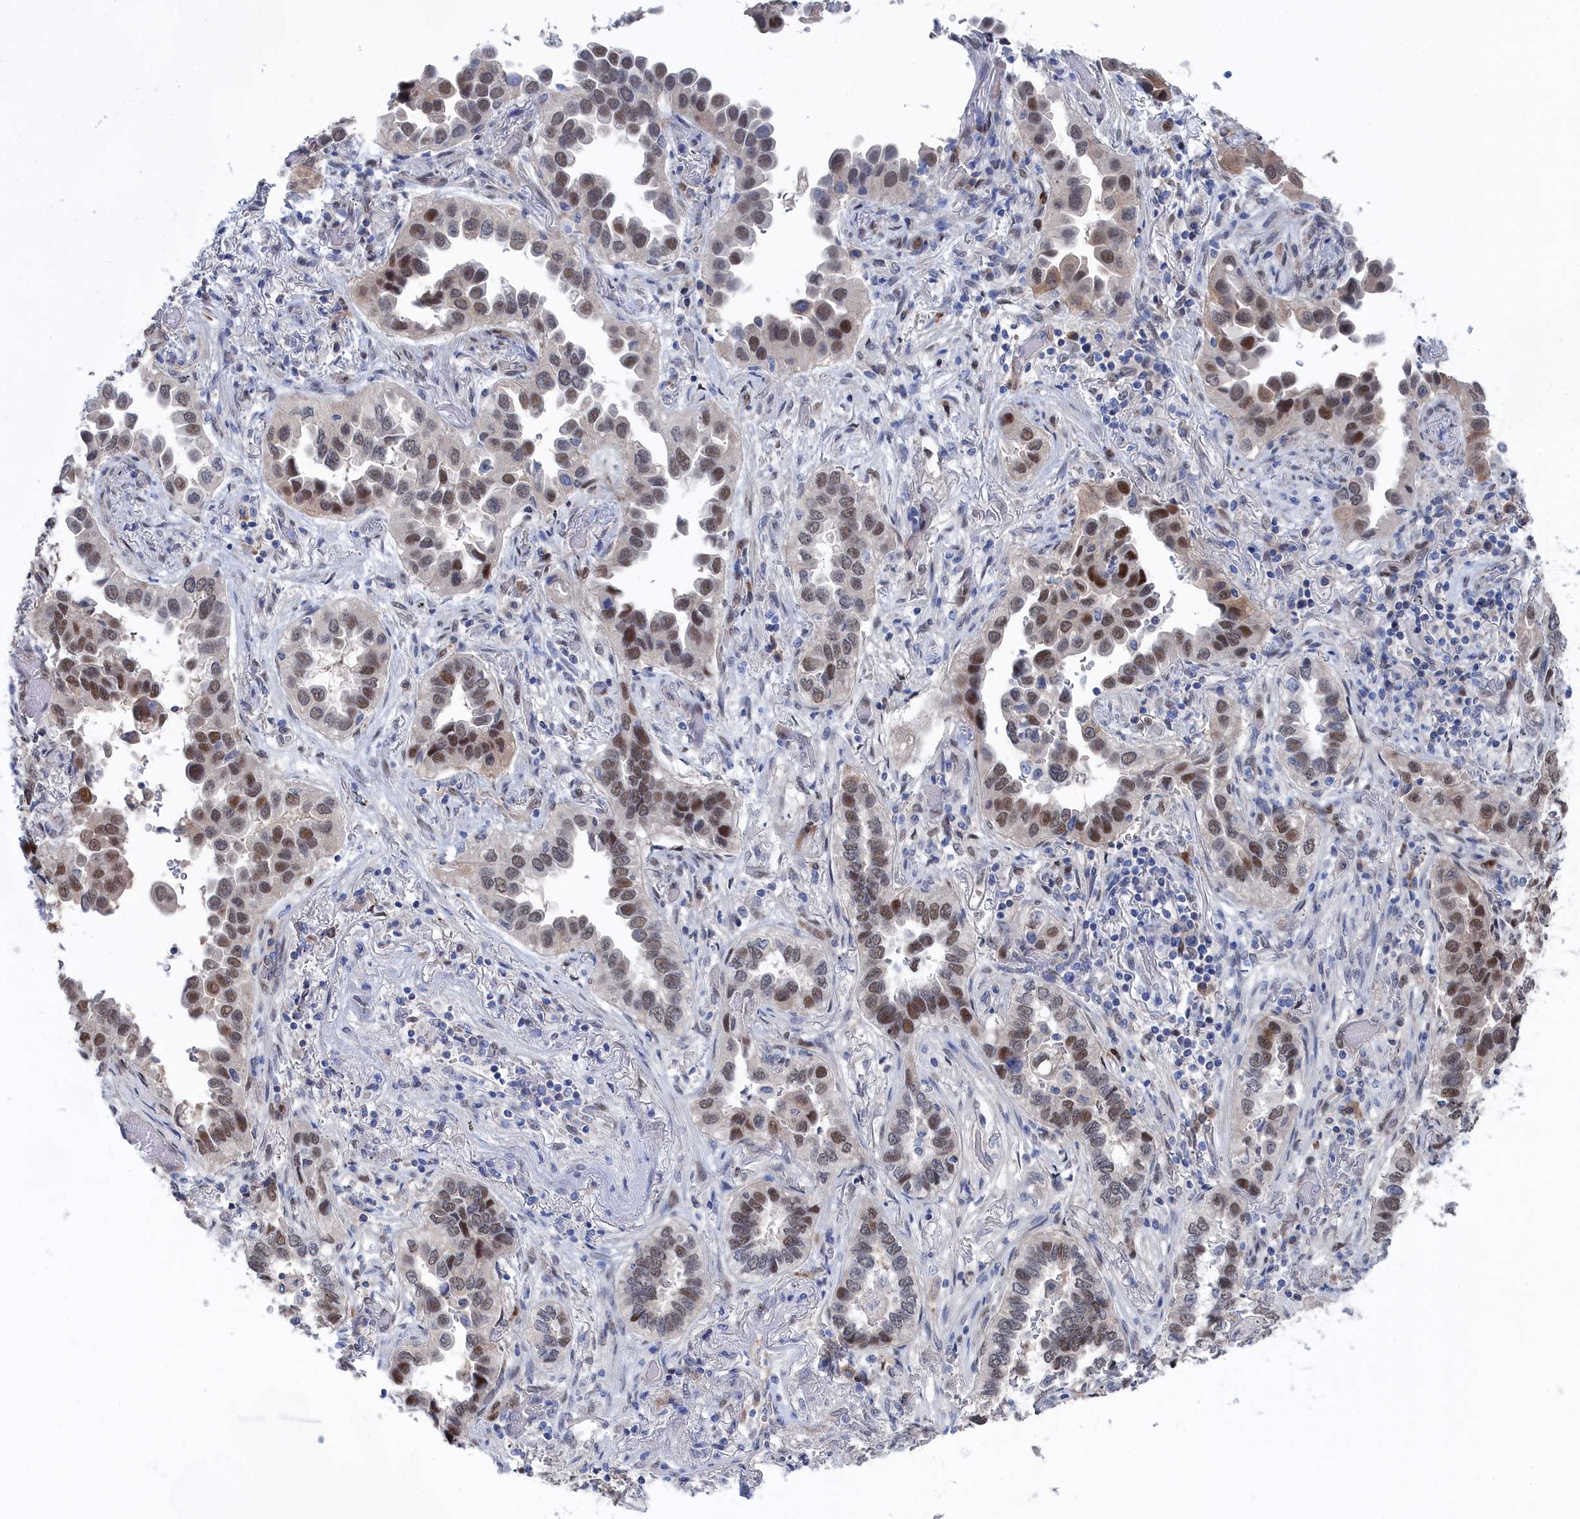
{"staining": {"intensity": "moderate", "quantity": "25%-75%", "location": "nuclear"}, "tissue": "lung cancer", "cell_type": "Tumor cells", "image_type": "cancer", "snomed": [{"axis": "morphology", "description": "Adenocarcinoma, NOS"}, {"axis": "topography", "description": "Lung"}], "caption": "This is a histology image of IHC staining of adenocarcinoma (lung), which shows moderate positivity in the nuclear of tumor cells.", "gene": "IRGQ", "patient": {"sex": "female", "age": 76}}